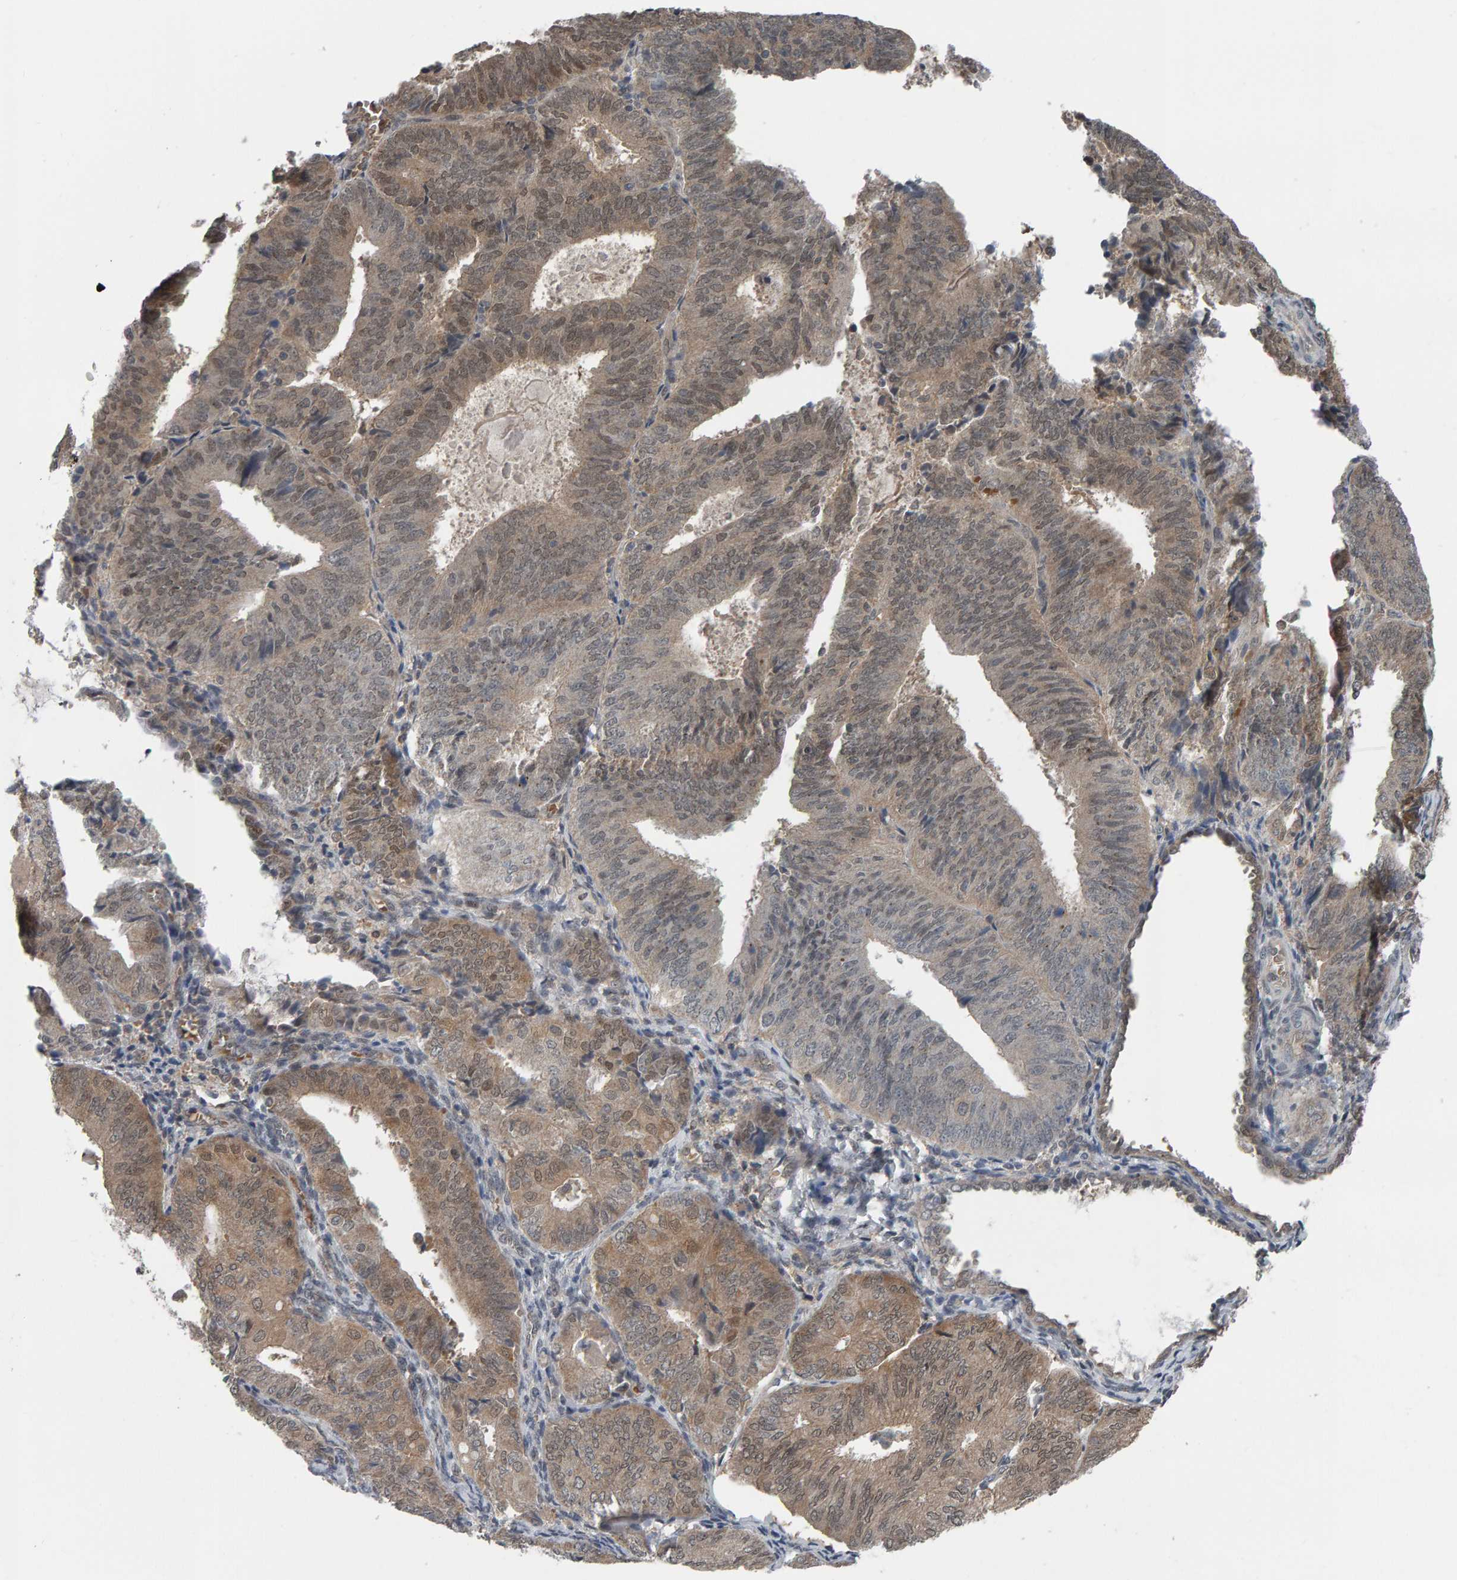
{"staining": {"intensity": "weak", "quantity": "25%-75%", "location": "cytoplasmic/membranous"}, "tissue": "endometrial cancer", "cell_type": "Tumor cells", "image_type": "cancer", "snomed": [{"axis": "morphology", "description": "Adenocarcinoma, NOS"}, {"axis": "topography", "description": "Endometrium"}], "caption": "Endometrial adenocarcinoma tissue displays weak cytoplasmic/membranous positivity in about 25%-75% of tumor cells, visualized by immunohistochemistry.", "gene": "COASY", "patient": {"sex": "female", "age": 81}}